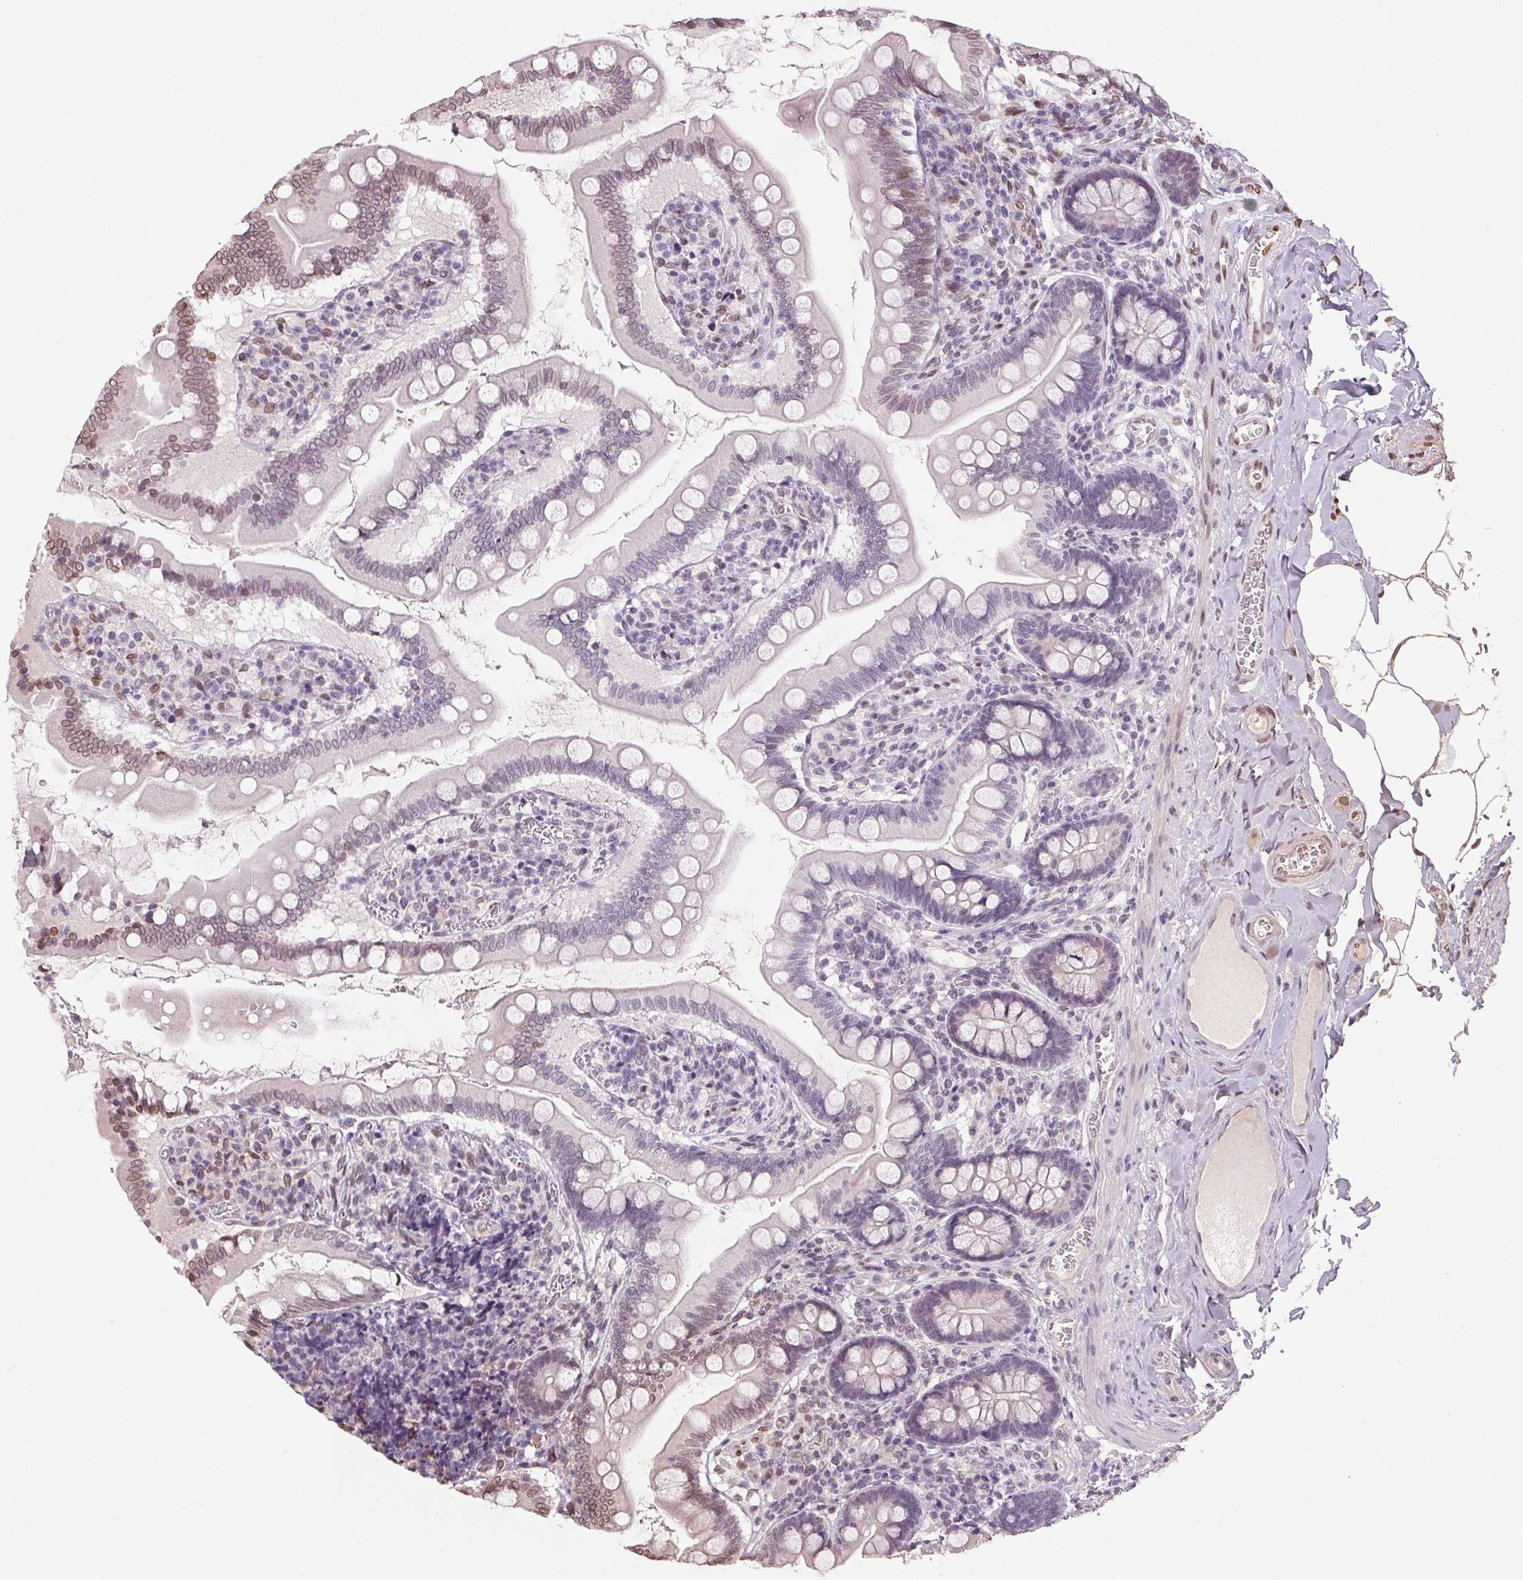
{"staining": {"intensity": "weak", "quantity": "<25%", "location": "cytoplasmic/membranous,nuclear"}, "tissue": "small intestine", "cell_type": "Glandular cells", "image_type": "normal", "snomed": [{"axis": "morphology", "description": "Normal tissue, NOS"}, {"axis": "topography", "description": "Small intestine"}], "caption": "Micrograph shows no protein staining in glandular cells of normal small intestine. (Immunohistochemistry, brightfield microscopy, high magnification).", "gene": "TMEM175", "patient": {"sex": "female", "age": 56}}